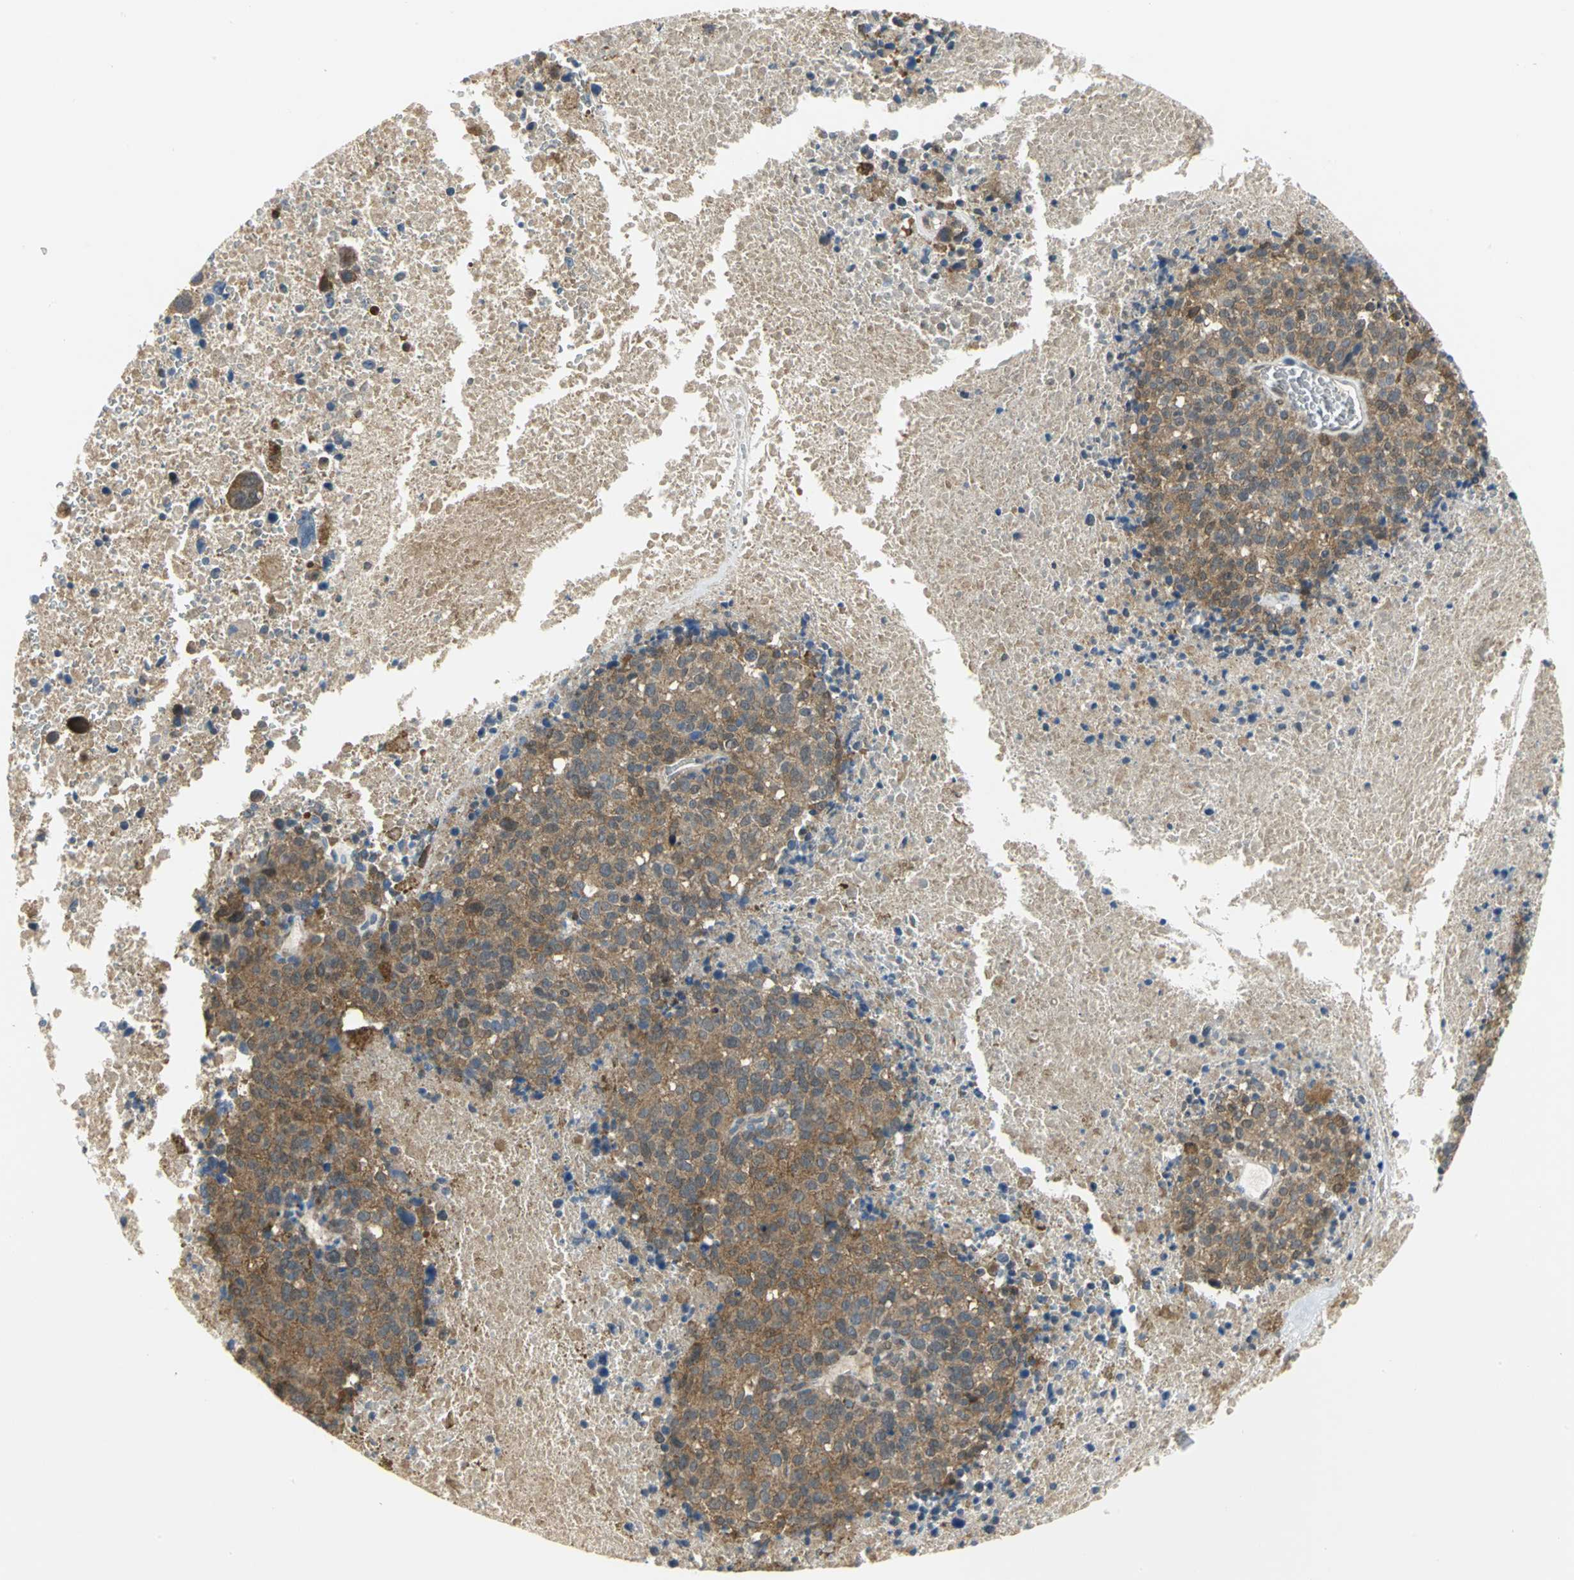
{"staining": {"intensity": "moderate", "quantity": ">75%", "location": "cytoplasmic/membranous"}, "tissue": "melanoma", "cell_type": "Tumor cells", "image_type": "cancer", "snomed": [{"axis": "morphology", "description": "Malignant melanoma, Metastatic site"}, {"axis": "topography", "description": "Cerebral cortex"}], "caption": "Brown immunohistochemical staining in human malignant melanoma (metastatic site) reveals moderate cytoplasmic/membranous staining in about >75% of tumor cells. (DAB (3,3'-diaminobenzidine) = brown stain, brightfield microscopy at high magnification).", "gene": "PGM3", "patient": {"sex": "female", "age": 52}}